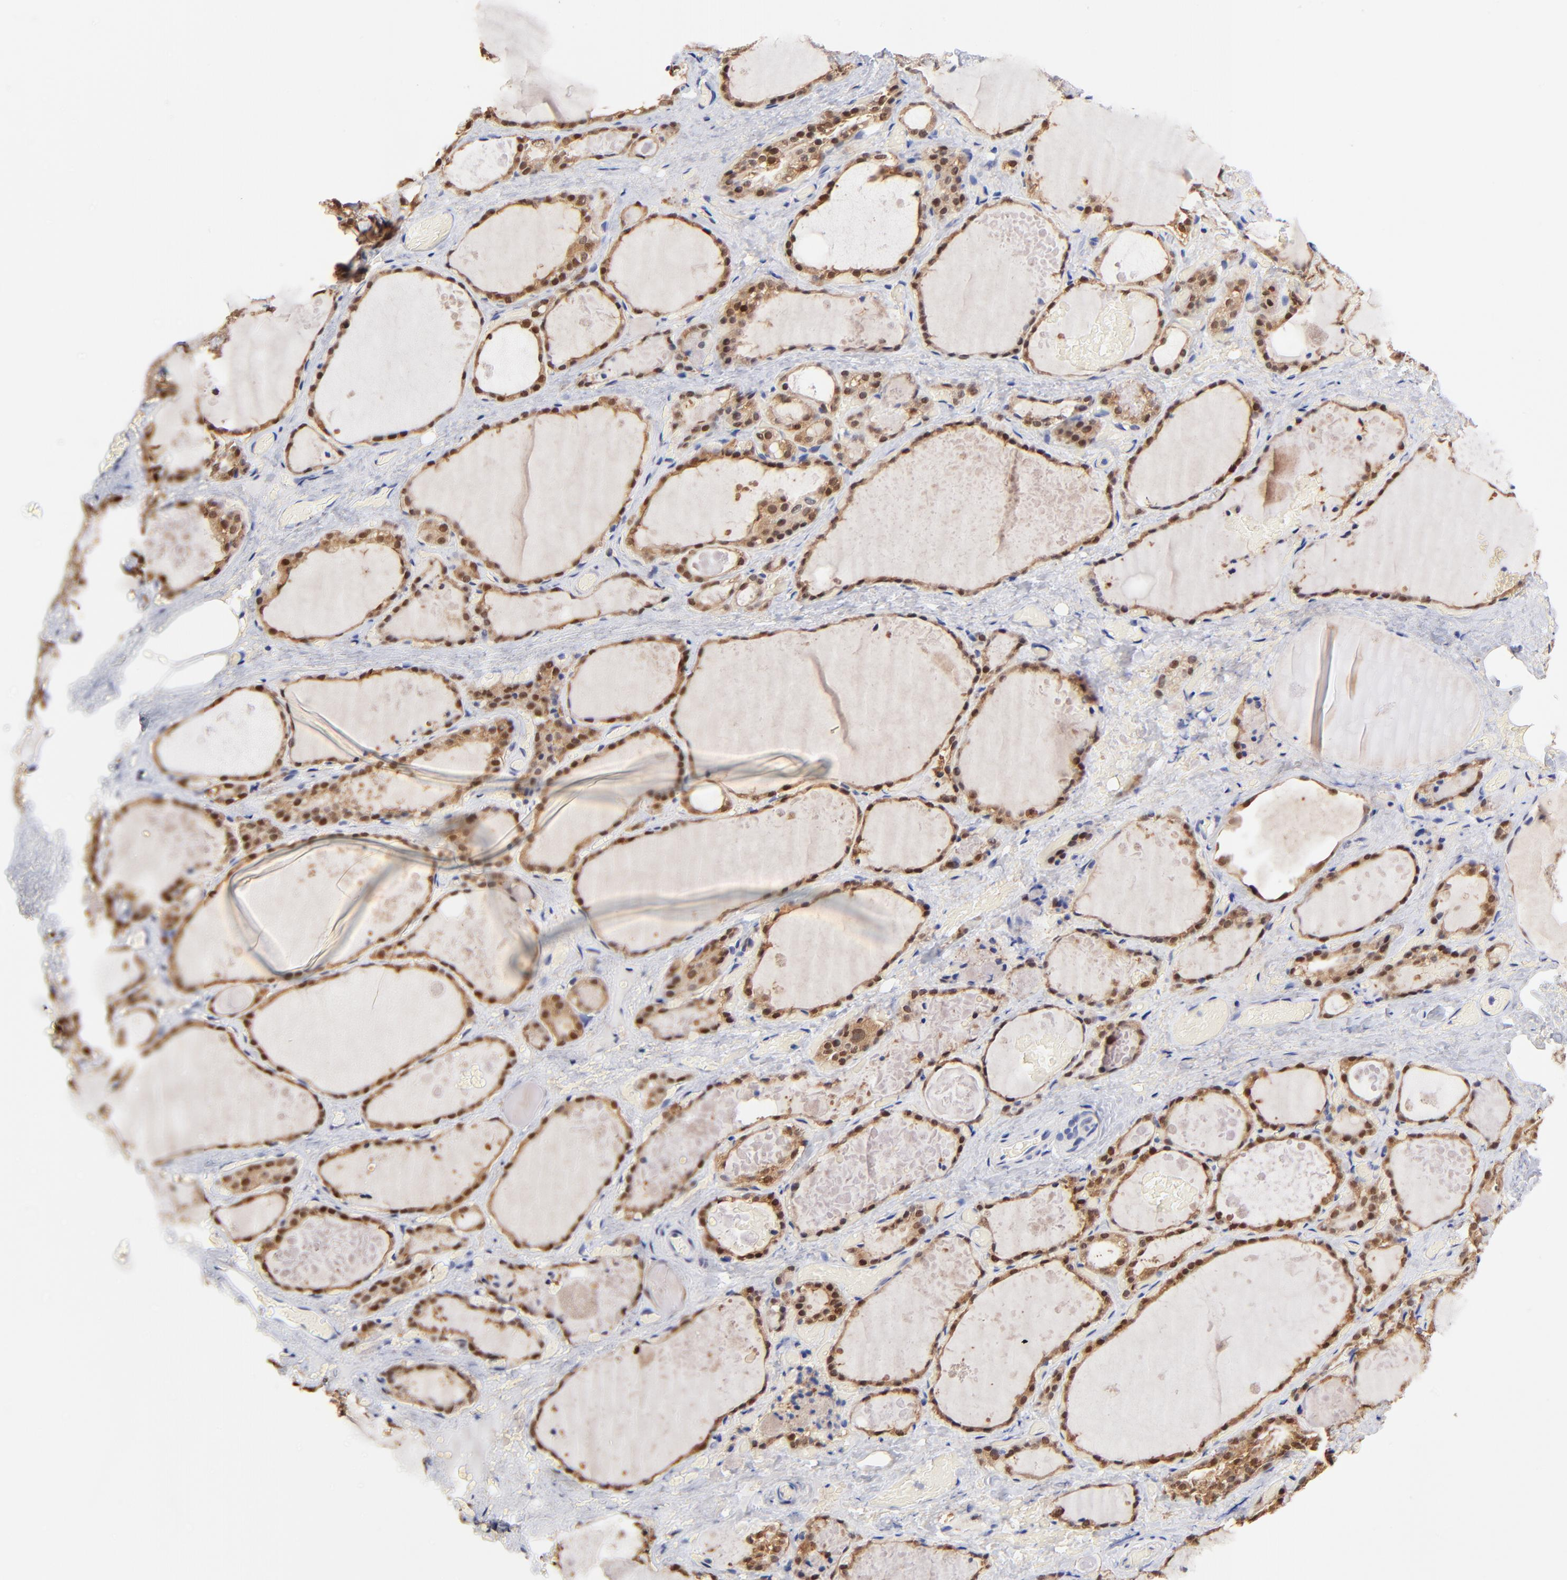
{"staining": {"intensity": "moderate", "quantity": ">75%", "location": "cytoplasmic/membranous,nuclear"}, "tissue": "thyroid gland", "cell_type": "Glandular cells", "image_type": "normal", "snomed": [{"axis": "morphology", "description": "Normal tissue, NOS"}, {"axis": "topography", "description": "Thyroid gland"}], "caption": "Immunohistochemical staining of normal thyroid gland reveals >75% levels of moderate cytoplasmic/membranous,nuclear protein positivity in about >75% of glandular cells.", "gene": "TXNL1", "patient": {"sex": "male", "age": 61}}